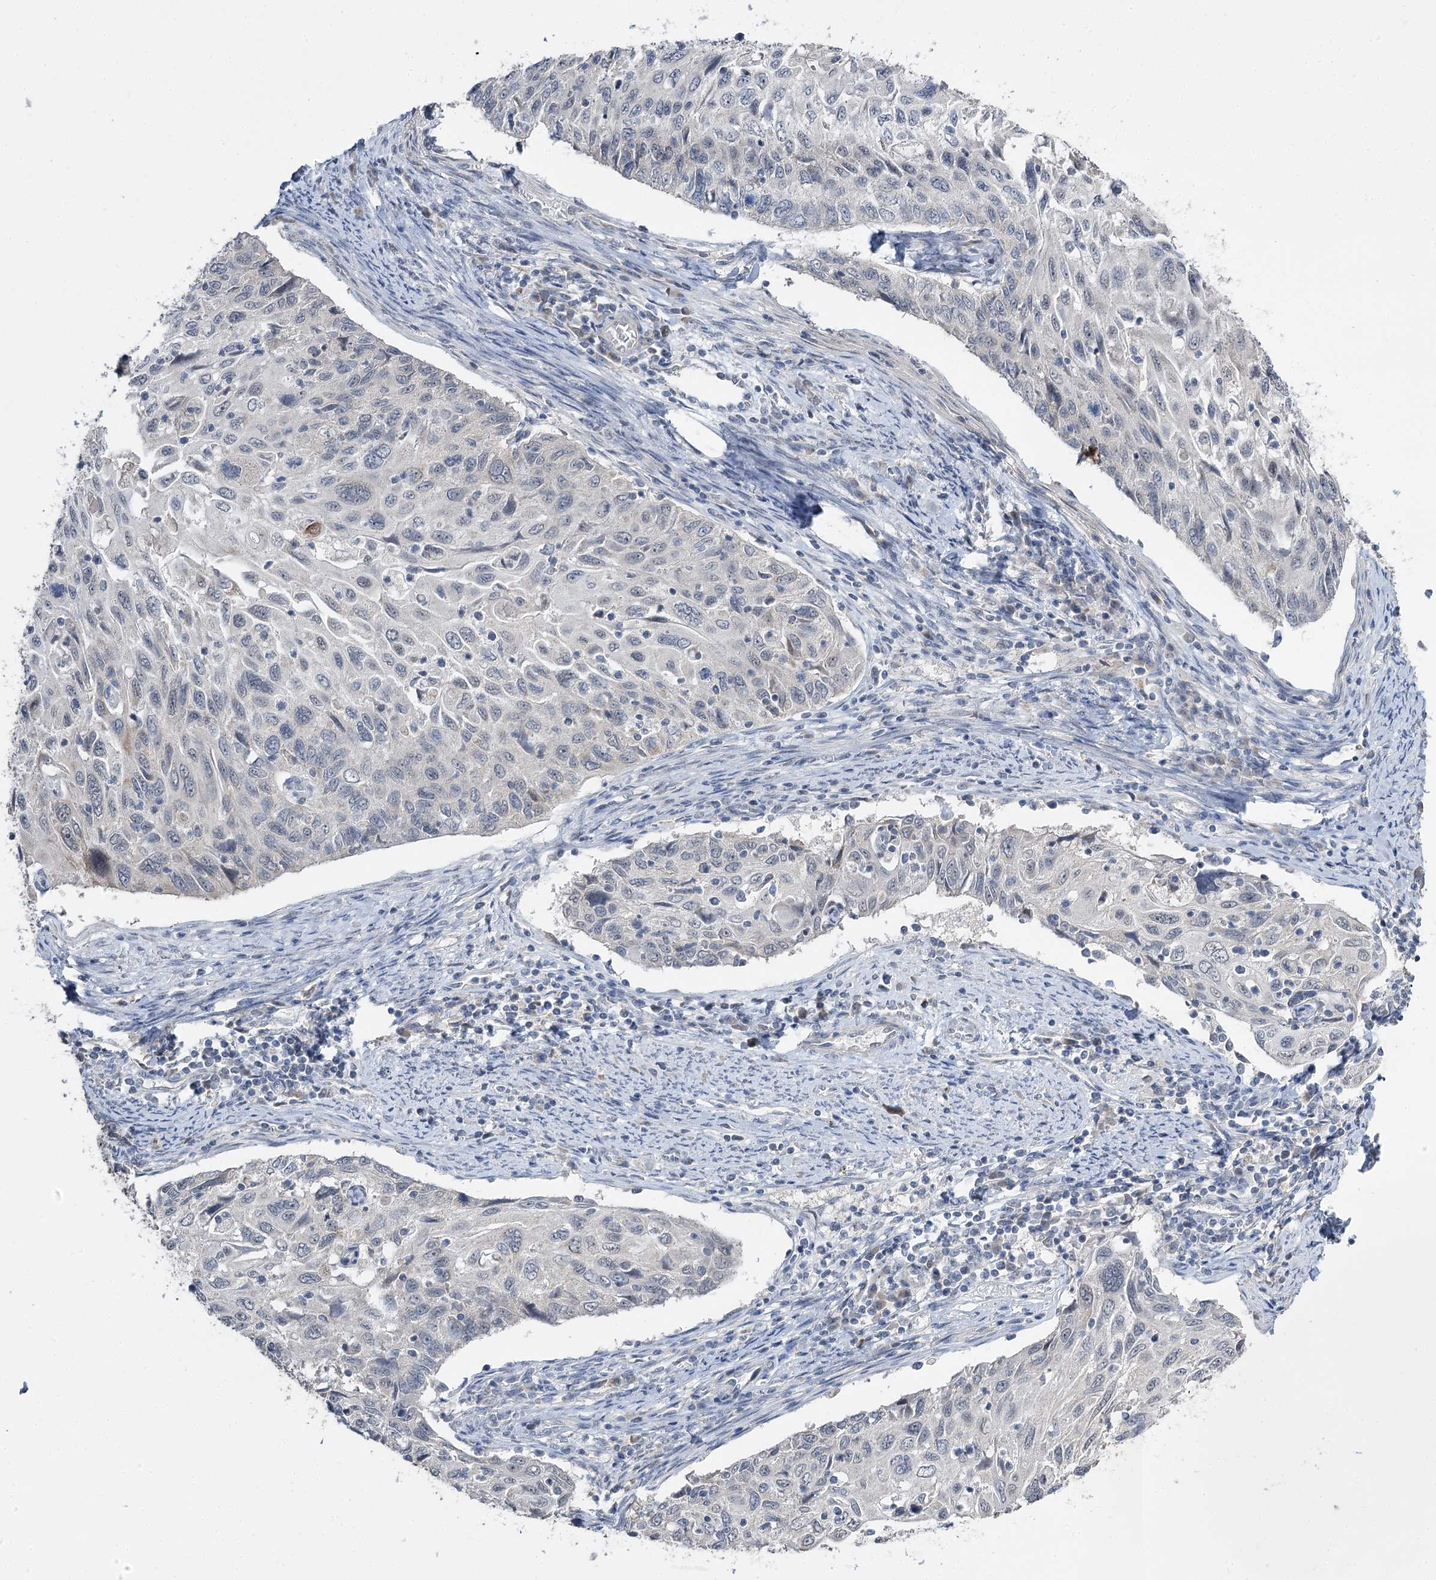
{"staining": {"intensity": "negative", "quantity": "none", "location": "none"}, "tissue": "cervical cancer", "cell_type": "Tumor cells", "image_type": "cancer", "snomed": [{"axis": "morphology", "description": "Squamous cell carcinoma, NOS"}, {"axis": "topography", "description": "Cervix"}], "caption": "Immunohistochemistry (IHC) photomicrograph of cervical squamous cell carcinoma stained for a protein (brown), which shows no expression in tumor cells.", "gene": "PHYHIPL", "patient": {"sex": "female", "age": 70}}